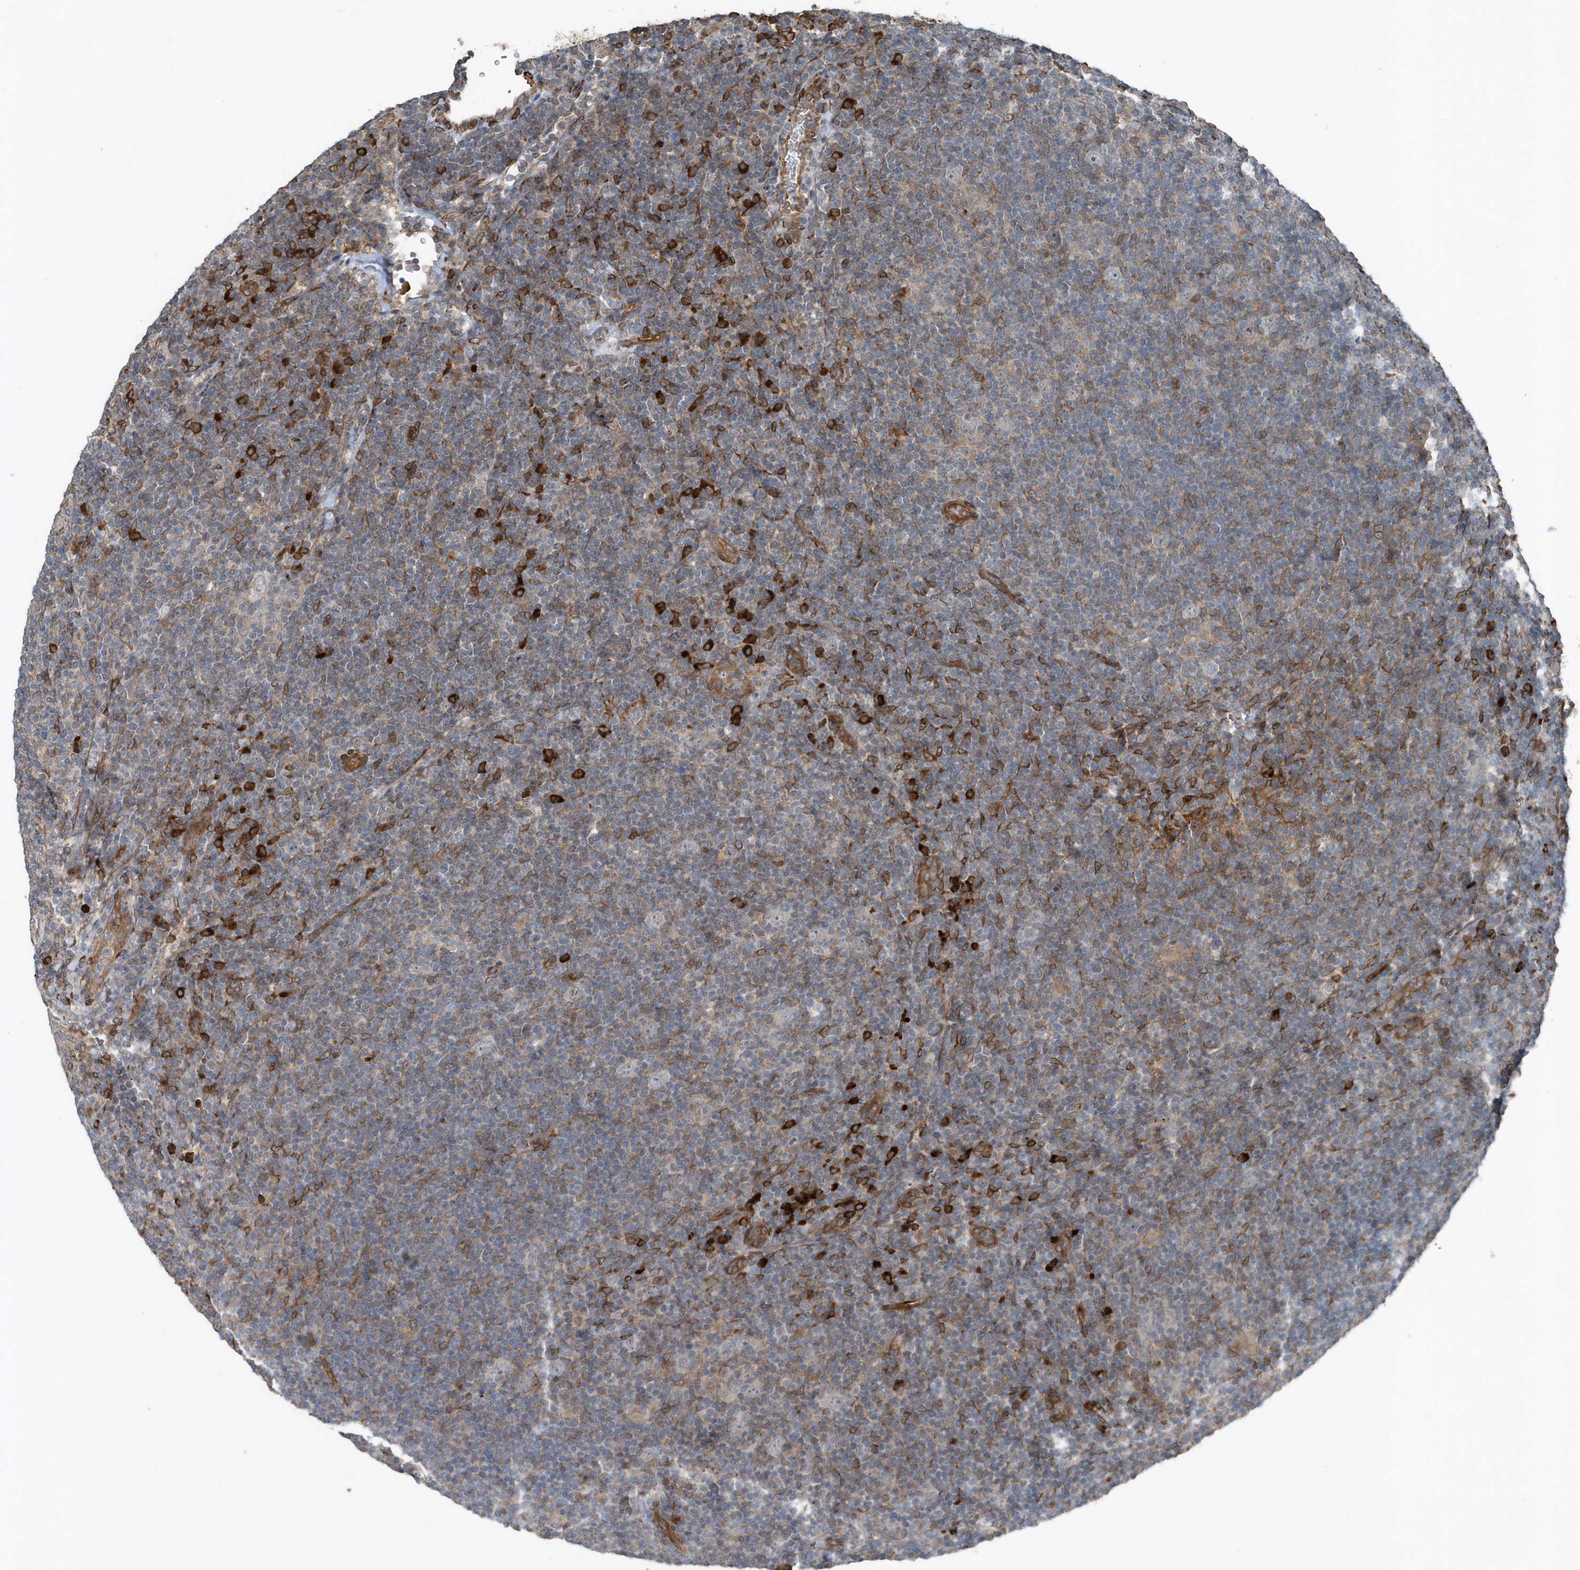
{"staining": {"intensity": "negative", "quantity": "none", "location": "none"}, "tissue": "lymphoma", "cell_type": "Tumor cells", "image_type": "cancer", "snomed": [{"axis": "morphology", "description": "Hodgkin's disease, NOS"}, {"axis": "topography", "description": "Lymph node"}], "caption": "Human lymphoma stained for a protein using immunohistochemistry (IHC) exhibits no expression in tumor cells.", "gene": "MCC", "patient": {"sex": "female", "age": 57}}